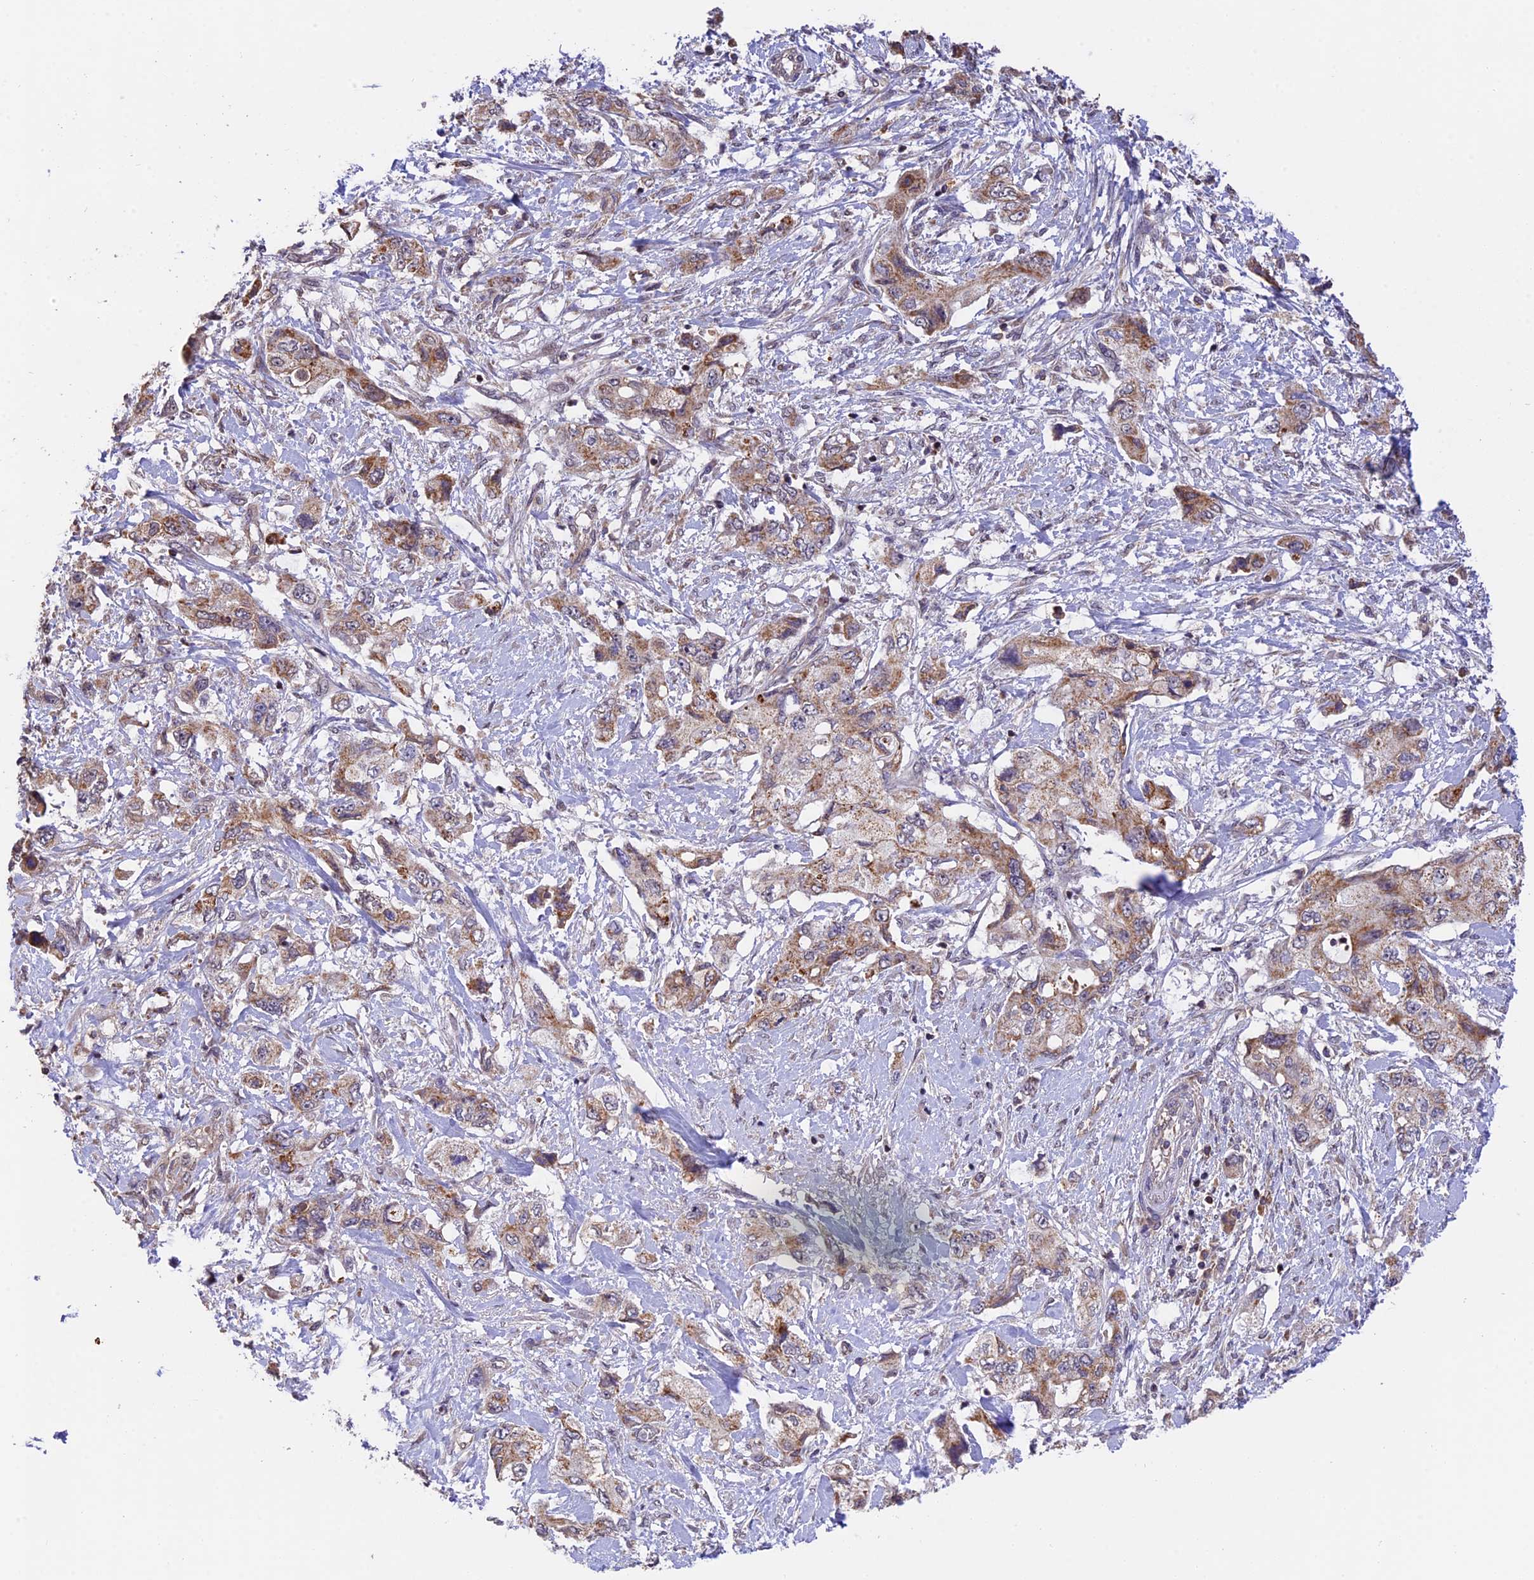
{"staining": {"intensity": "moderate", "quantity": "25%-75%", "location": "cytoplasmic/membranous"}, "tissue": "pancreatic cancer", "cell_type": "Tumor cells", "image_type": "cancer", "snomed": [{"axis": "morphology", "description": "Adenocarcinoma, NOS"}, {"axis": "topography", "description": "Pancreas"}], "caption": "Pancreatic cancer stained for a protein demonstrates moderate cytoplasmic/membranous positivity in tumor cells. (IHC, brightfield microscopy, high magnification).", "gene": "RERGL", "patient": {"sex": "female", "age": 73}}